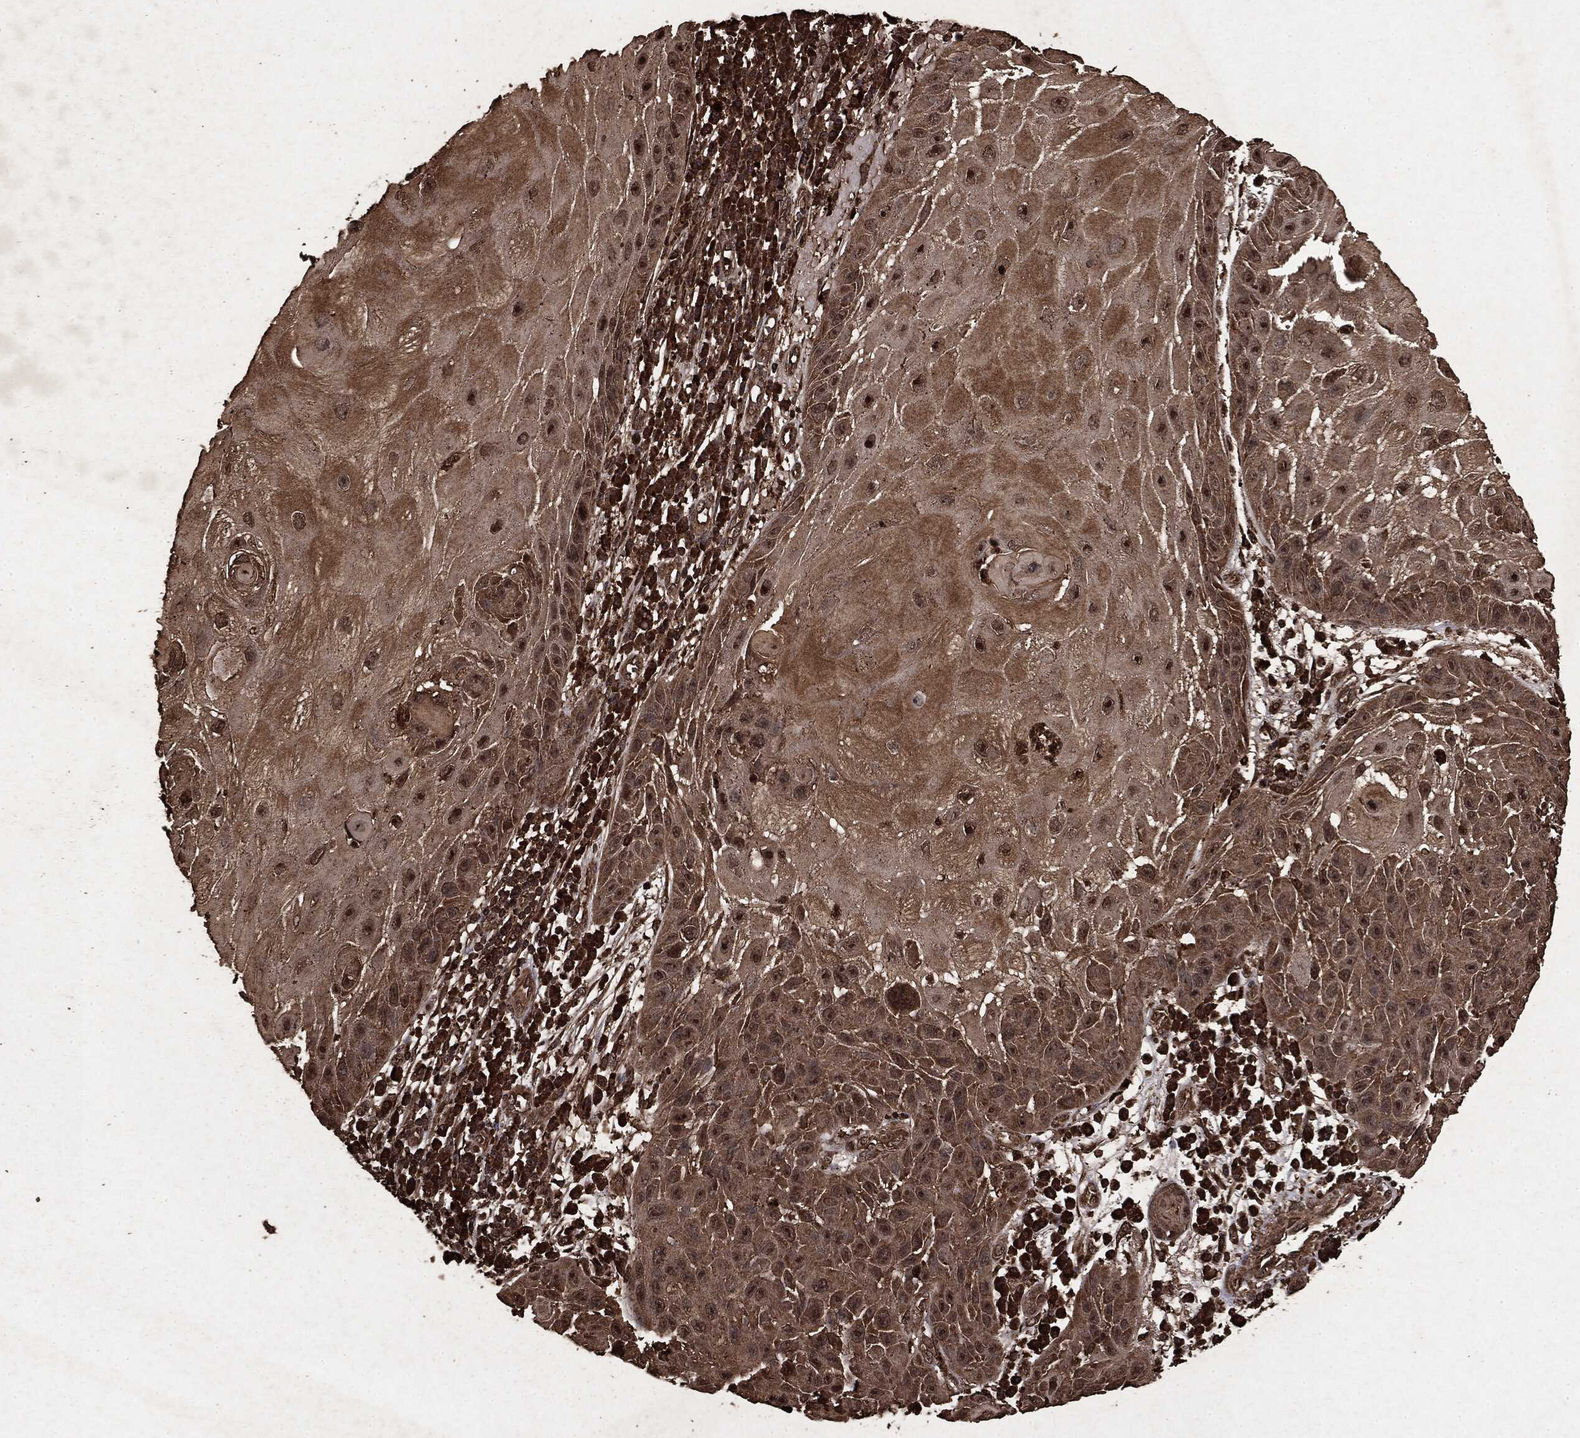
{"staining": {"intensity": "moderate", "quantity": ">75%", "location": "cytoplasmic/membranous"}, "tissue": "skin cancer", "cell_type": "Tumor cells", "image_type": "cancer", "snomed": [{"axis": "morphology", "description": "Normal tissue, NOS"}, {"axis": "morphology", "description": "Squamous cell carcinoma, NOS"}, {"axis": "topography", "description": "Skin"}], "caption": "Immunohistochemical staining of skin cancer reveals moderate cytoplasmic/membranous protein staining in approximately >75% of tumor cells. The staining was performed using DAB (3,3'-diaminobenzidine) to visualize the protein expression in brown, while the nuclei were stained in blue with hematoxylin (Magnification: 20x).", "gene": "ARAF", "patient": {"sex": "male", "age": 79}}